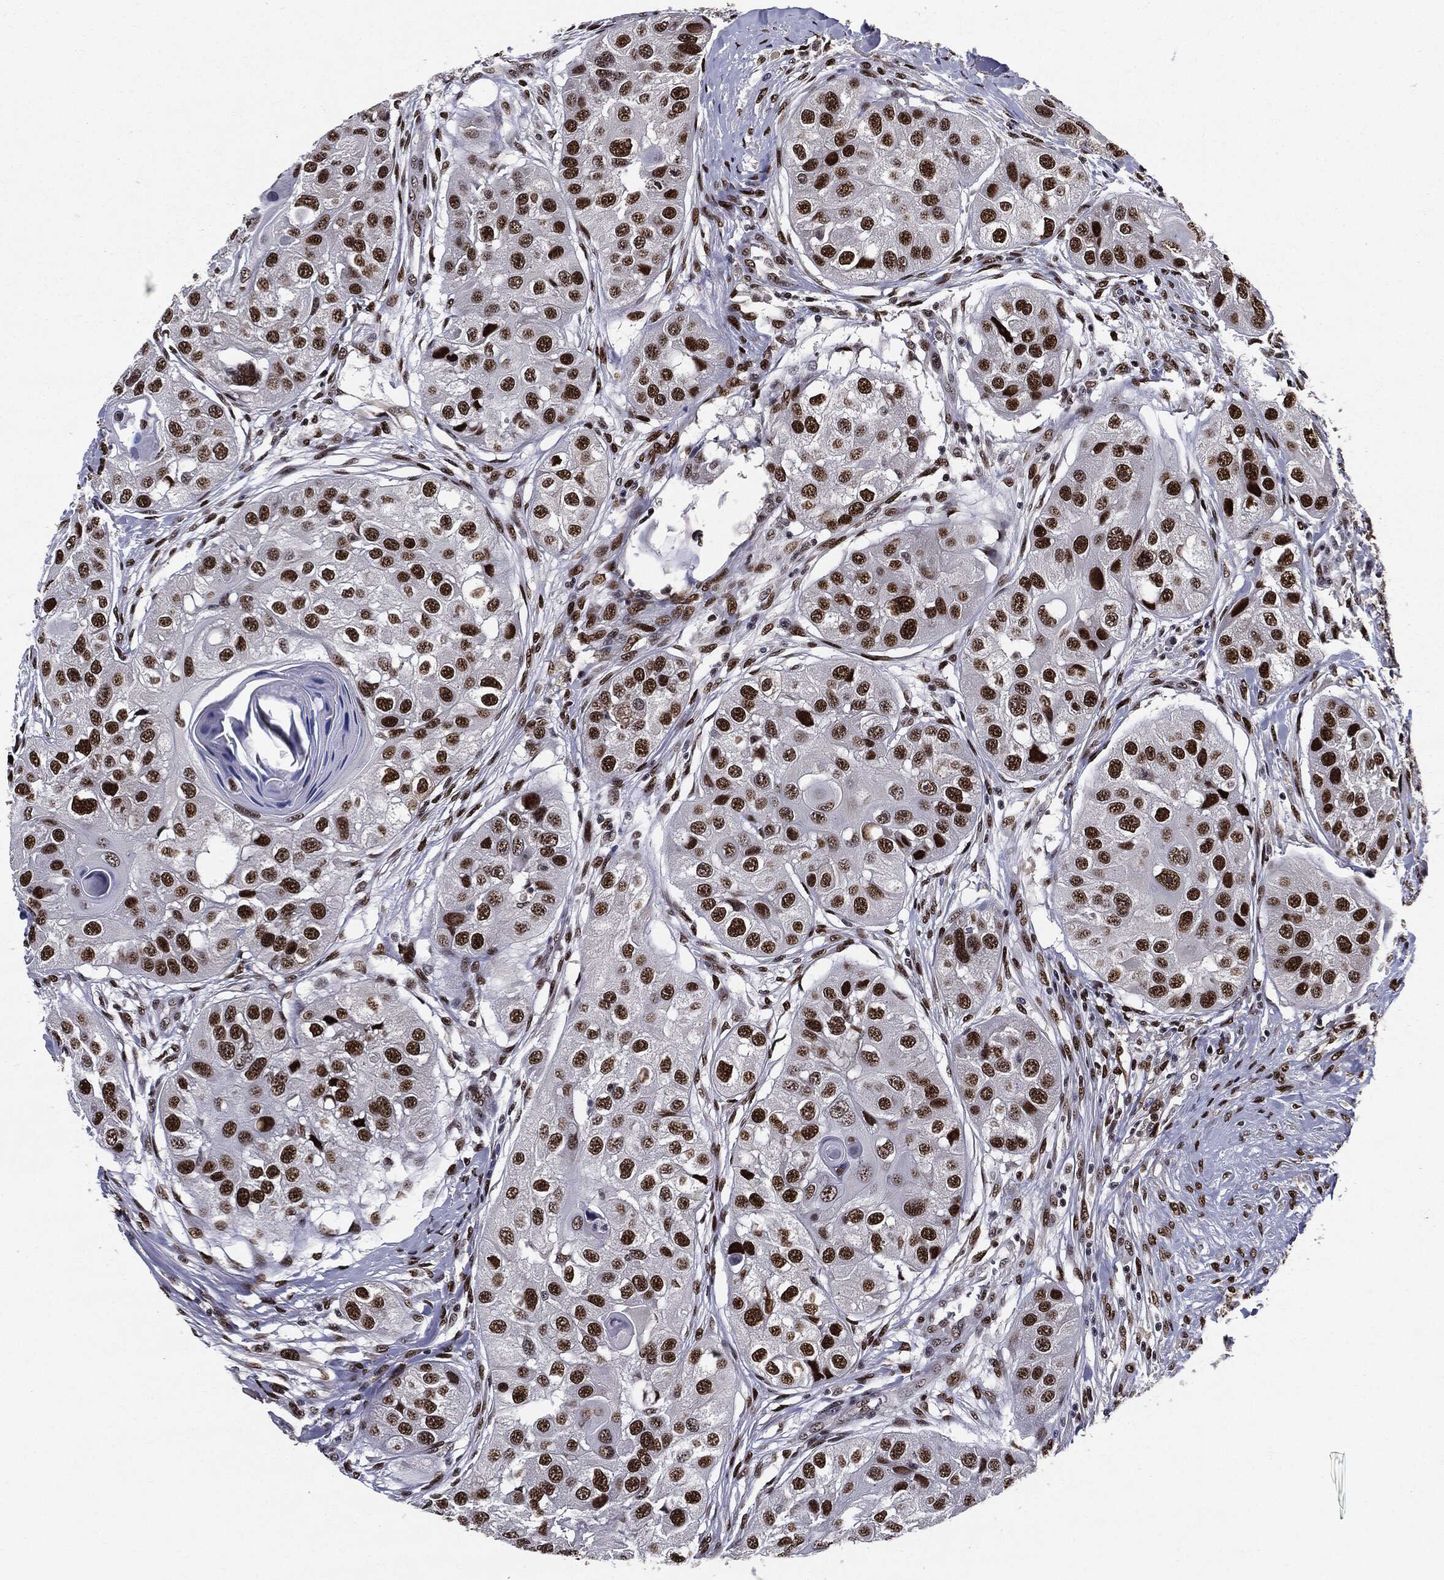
{"staining": {"intensity": "strong", "quantity": "25%-75%", "location": "nuclear"}, "tissue": "head and neck cancer", "cell_type": "Tumor cells", "image_type": "cancer", "snomed": [{"axis": "morphology", "description": "Normal tissue, NOS"}, {"axis": "morphology", "description": "Squamous cell carcinoma, NOS"}, {"axis": "topography", "description": "Skeletal muscle"}, {"axis": "topography", "description": "Head-Neck"}], "caption": "A histopathology image of head and neck cancer (squamous cell carcinoma) stained for a protein shows strong nuclear brown staining in tumor cells.", "gene": "JUN", "patient": {"sex": "male", "age": 51}}